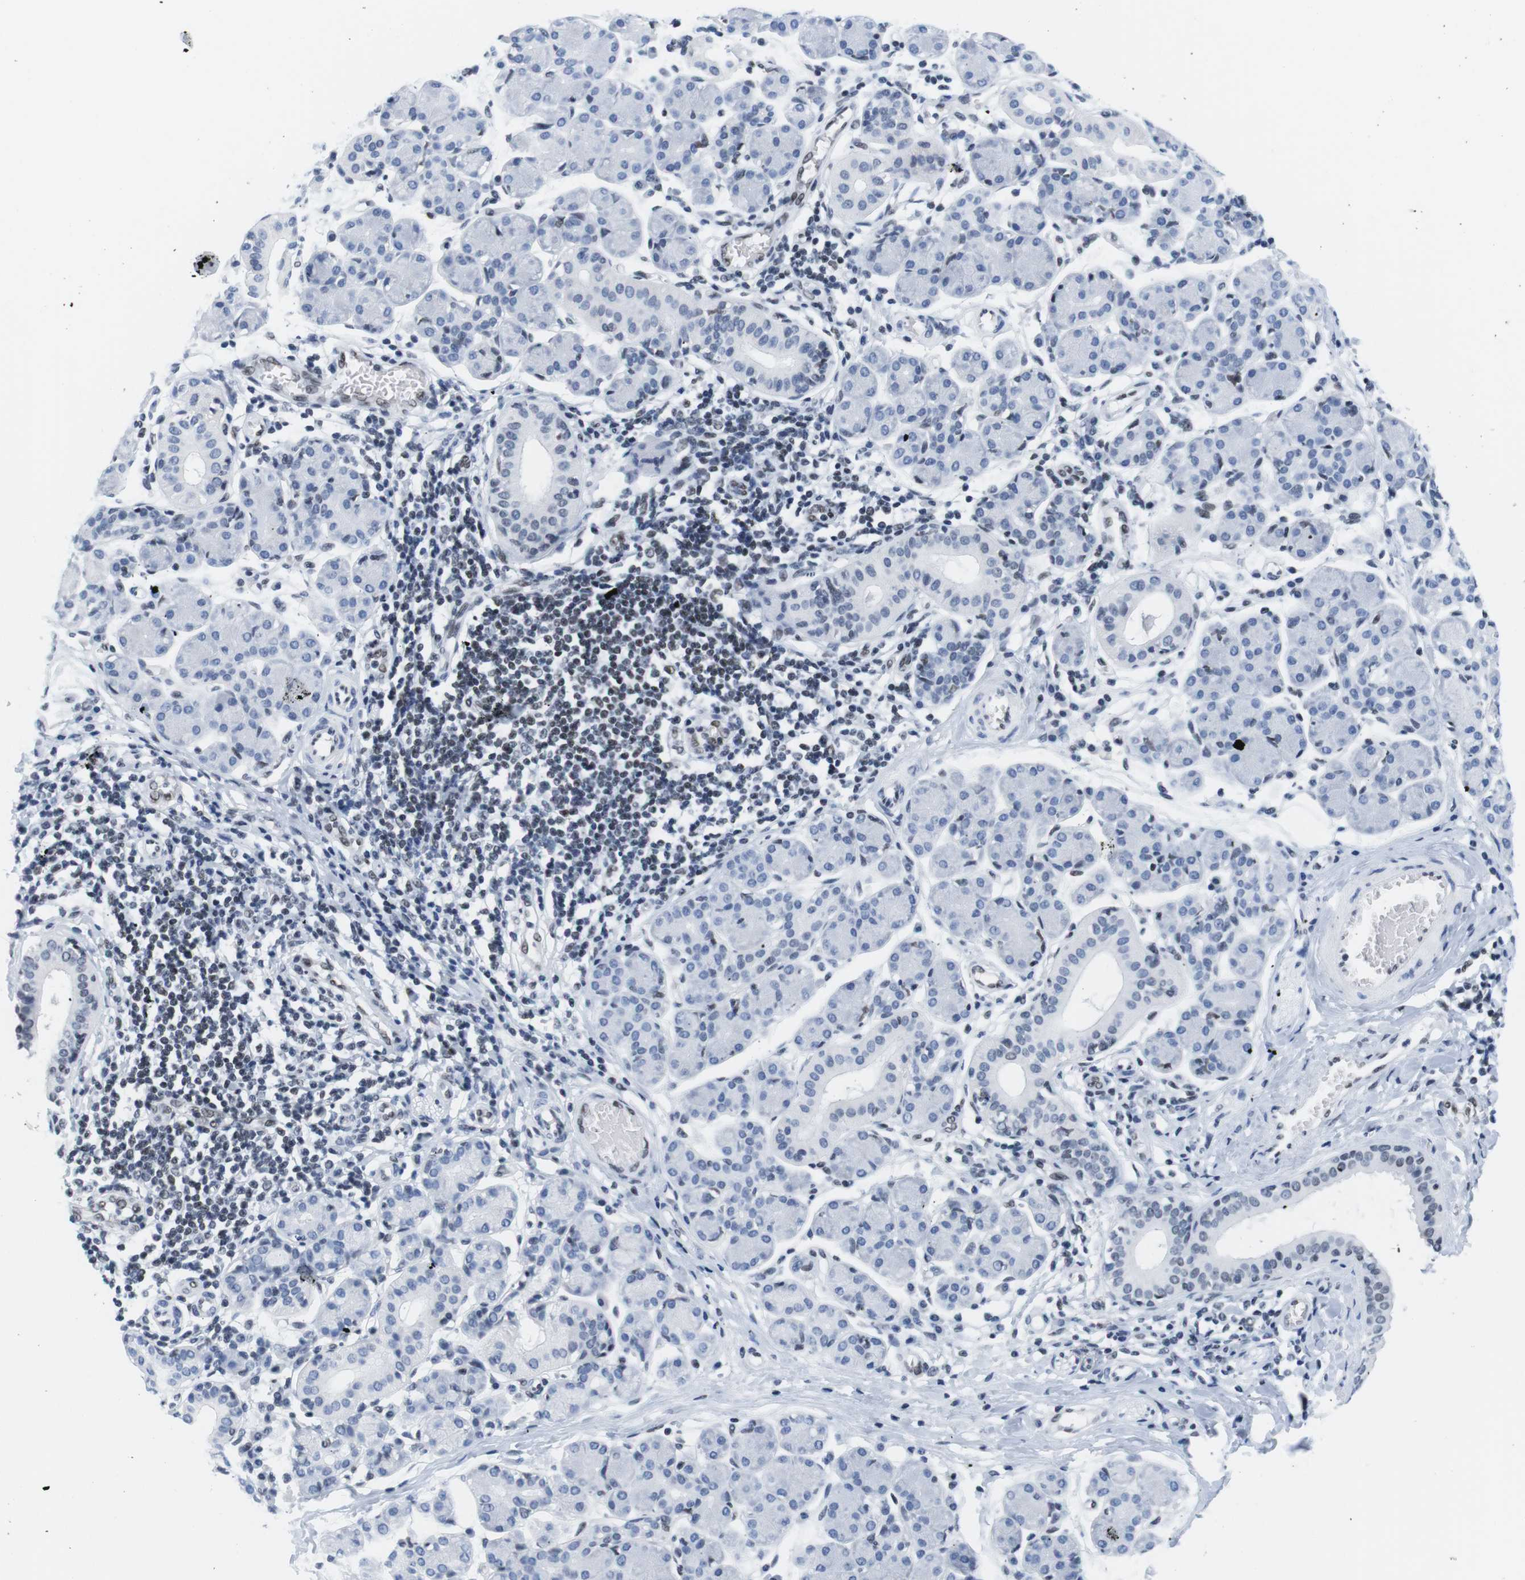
{"staining": {"intensity": "negative", "quantity": "none", "location": "none"}, "tissue": "salivary gland", "cell_type": "Glandular cells", "image_type": "normal", "snomed": [{"axis": "morphology", "description": "Normal tissue, NOS"}, {"axis": "morphology", "description": "Inflammation, NOS"}, {"axis": "topography", "description": "Lymph node"}, {"axis": "topography", "description": "Salivary gland"}], "caption": "High magnification brightfield microscopy of benign salivary gland stained with DAB (brown) and counterstained with hematoxylin (blue): glandular cells show no significant positivity.", "gene": "IFI16", "patient": {"sex": "male", "age": 3}}